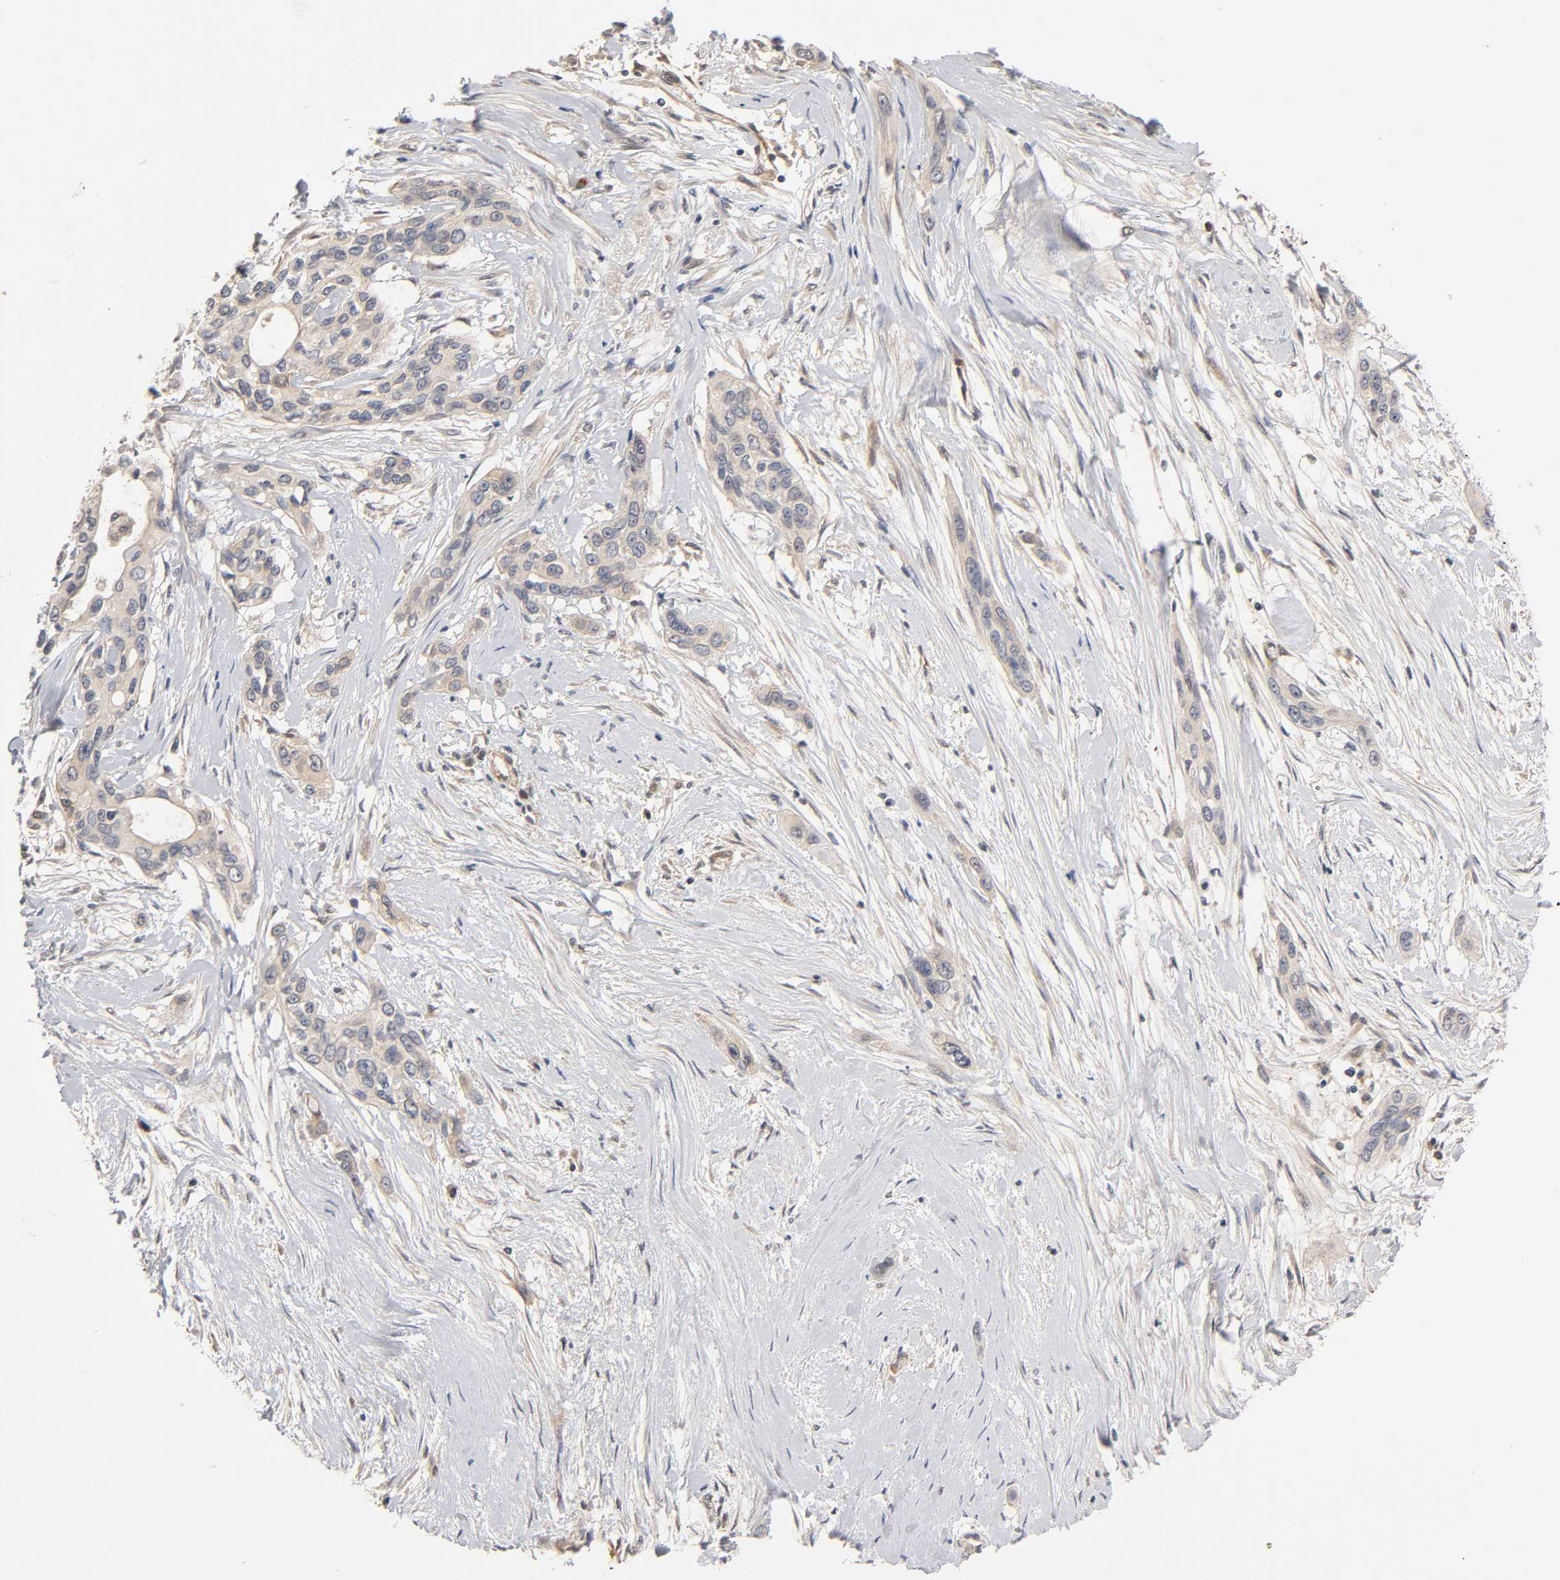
{"staining": {"intensity": "negative", "quantity": "none", "location": "none"}, "tissue": "pancreatic cancer", "cell_type": "Tumor cells", "image_type": "cancer", "snomed": [{"axis": "morphology", "description": "Adenocarcinoma, NOS"}, {"axis": "topography", "description": "Pancreas"}], "caption": "Immunohistochemistry of human pancreatic cancer reveals no staining in tumor cells.", "gene": "PDE5A", "patient": {"sex": "female", "age": 60}}